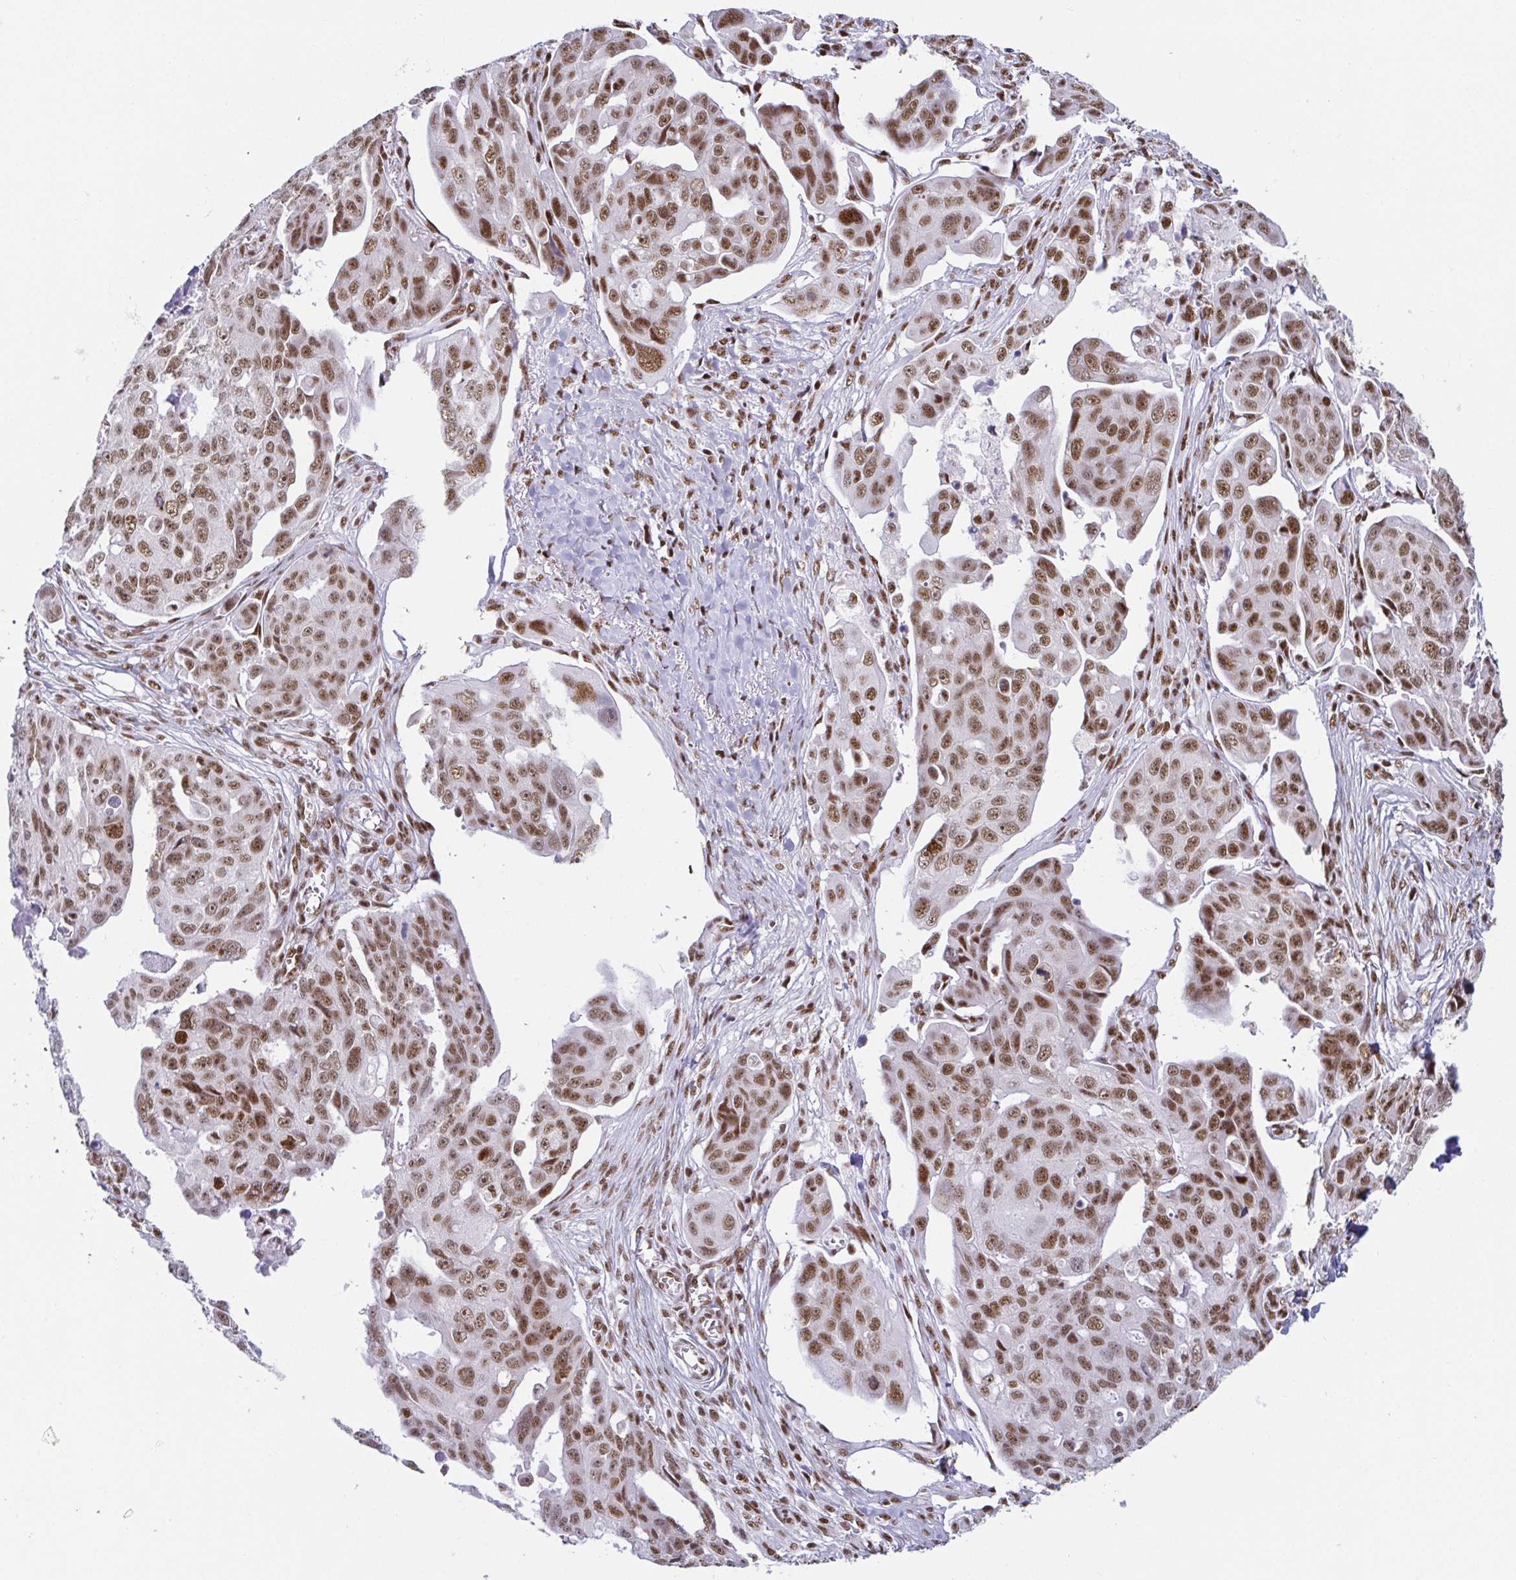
{"staining": {"intensity": "moderate", "quantity": ">75%", "location": "nuclear"}, "tissue": "ovarian cancer", "cell_type": "Tumor cells", "image_type": "cancer", "snomed": [{"axis": "morphology", "description": "Carcinoma, endometroid"}, {"axis": "topography", "description": "Ovary"}], "caption": "Immunohistochemistry staining of ovarian cancer (endometroid carcinoma), which shows medium levels of moderate nuclear positivity in about >75% of tumor cells indicating moderate nuclear protein staining. The staining was performed using DAB (brown) for protein detection and nuclei were counterstained in hematoxylin (blue).", "gene": "EWSR1", "patient": {"sex": "female", "age": 70}}